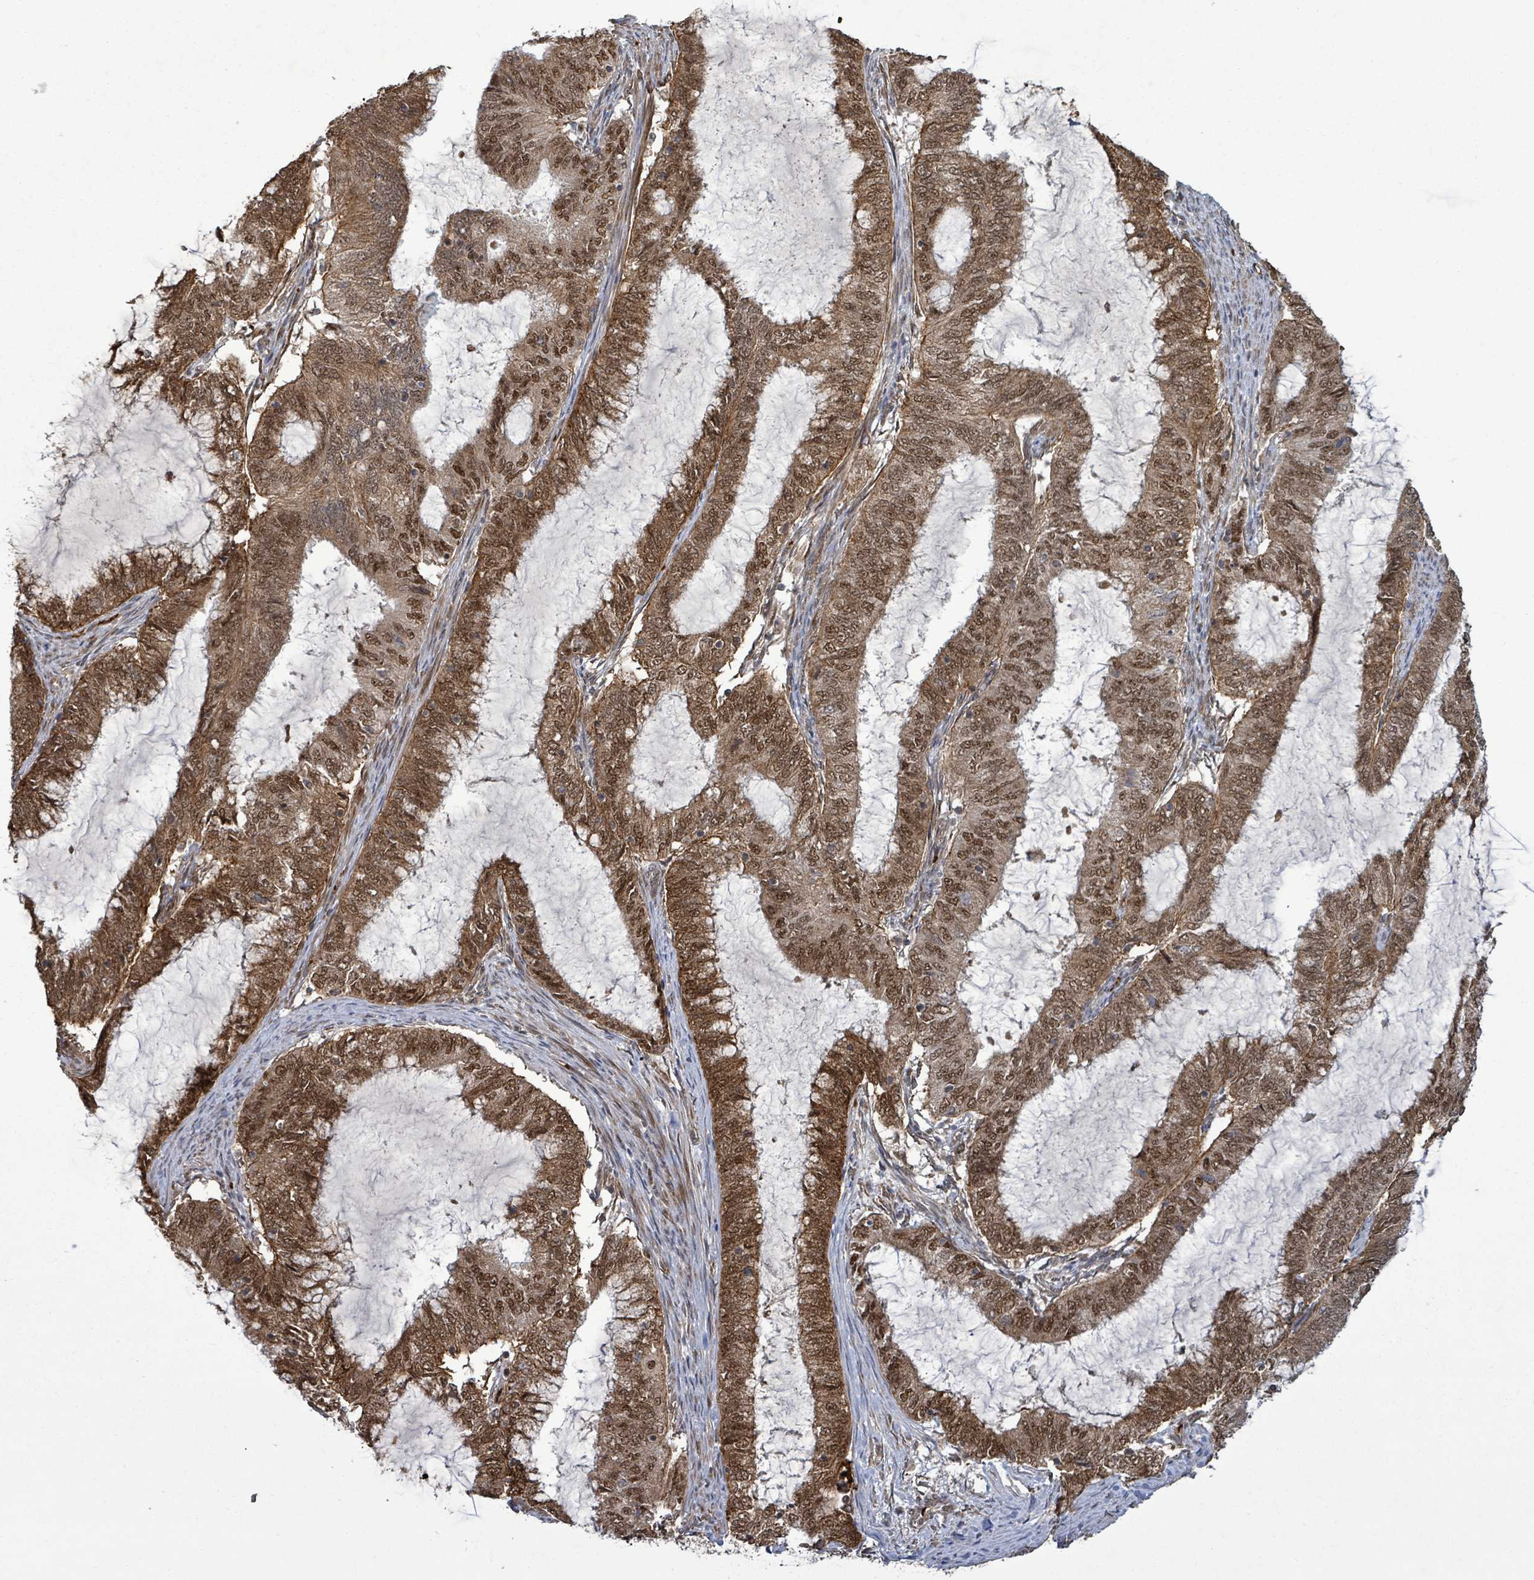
{"staining": {"intensity": "moderate", "quantity": ">75%", "location": "cytoplasmic/membranous,nuclear"}, "tissue": "endometrial cancer", "cell_type": "Tumor cells", "image_type": "cancer", "snomed": [{"axis": "morphology", "description": "Adenocarcinoma, NOS"}, {"axis": "topography", "description": "Endometrium"}], "caption": "Endometrial cancer (adenocarcinoma) was stained to show a protein in brown. There is medium levels of moderate cytoplasmic/membranous and nuclear staining in approximately >75% of tumor cells.", "gene": "PATZ1", "patient": {"sex": "female", "age": 51}}